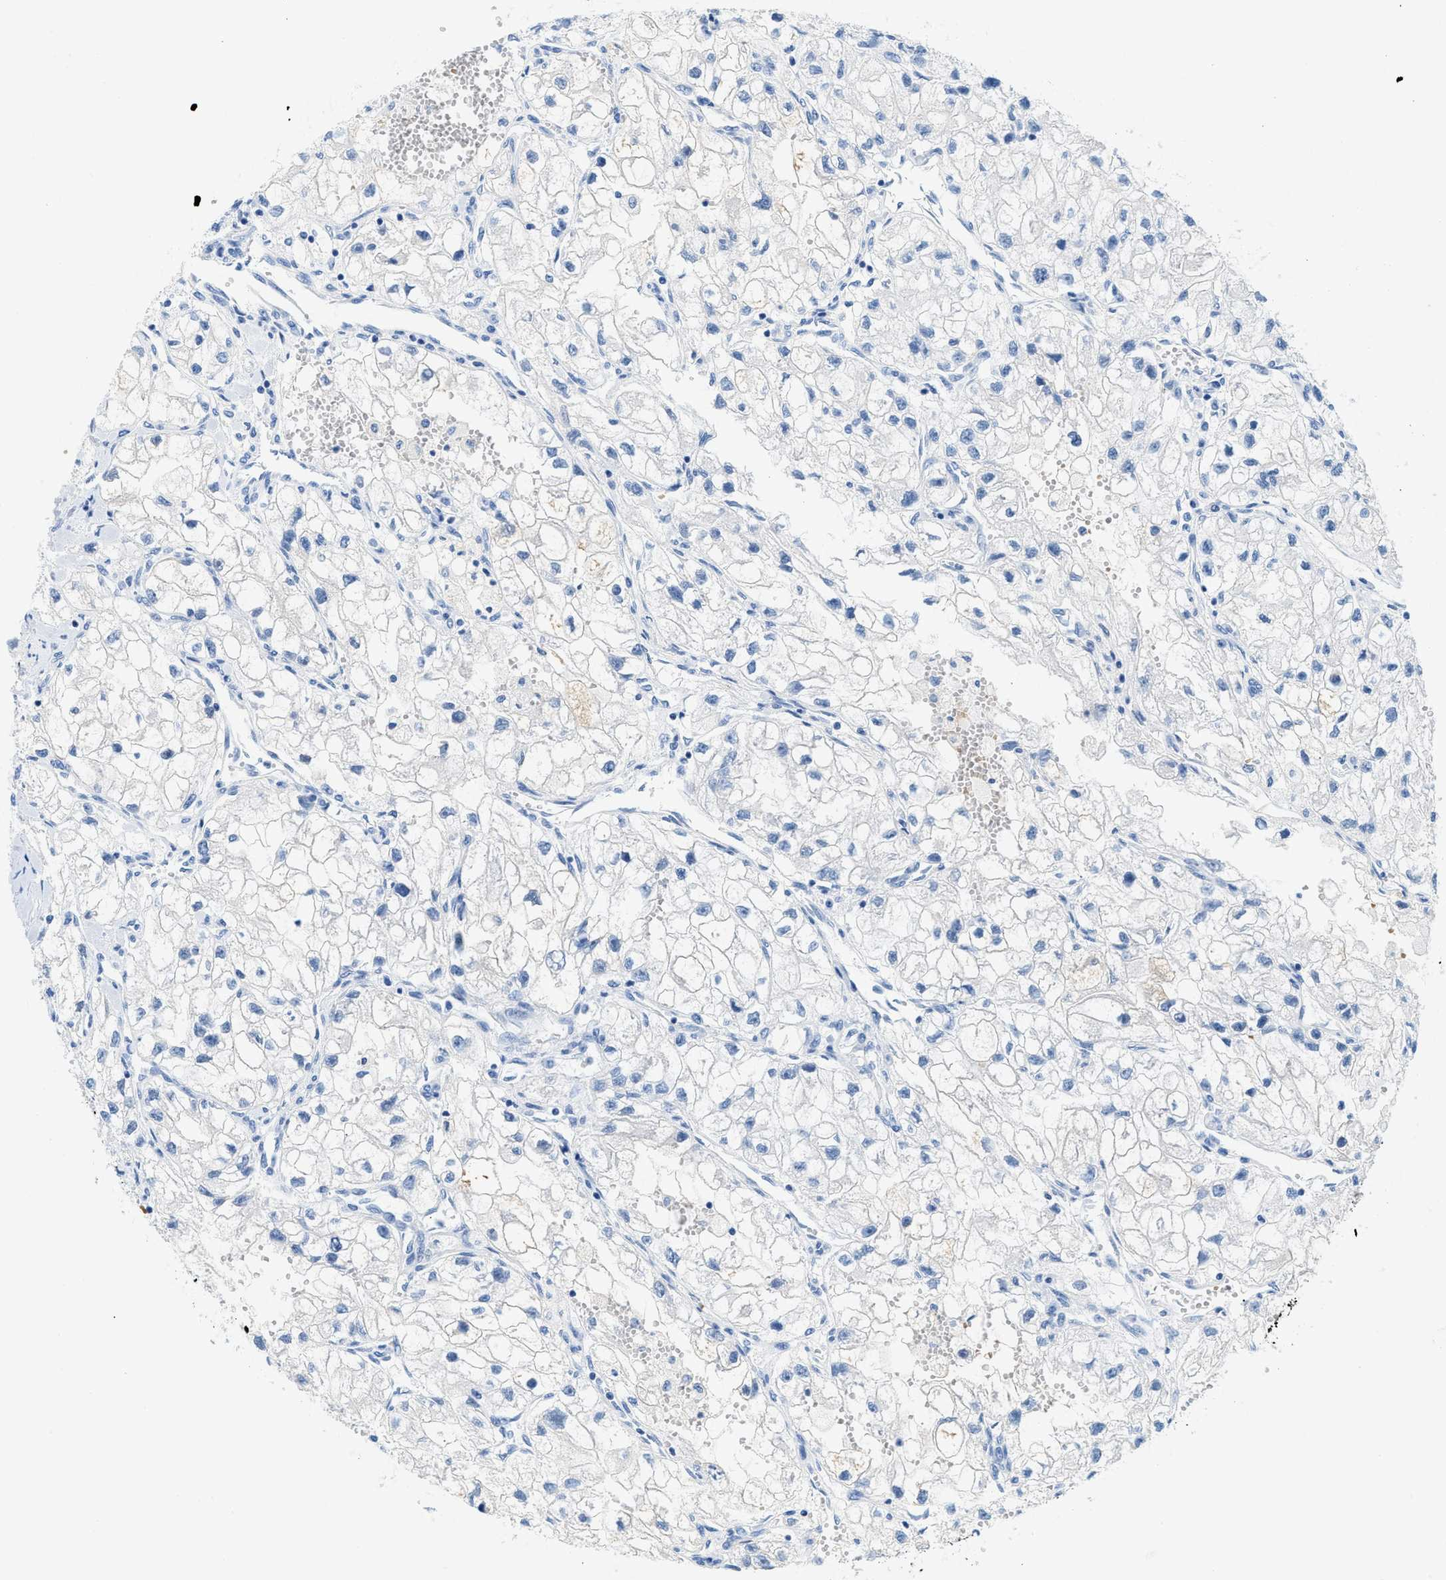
{"staining": {"intensity": "negative", "quantity": "none", "location": "none"}, "tissue": "renal cancer", "cell_type": "Tumor cells", "image_type": "cancer", "snomed": [{"axis": "morphology", "description": "Adenocarcinoma, NOS"}, {"axis": "topography", "description": "Kidney"}], "caption": "An immunohistochemistry (IHC) image of renal cancer is shown. There is no staining in tumor cells of renal cancer.", "gene": "BPGM", "patient": {"sex": "female", "age": 70}}